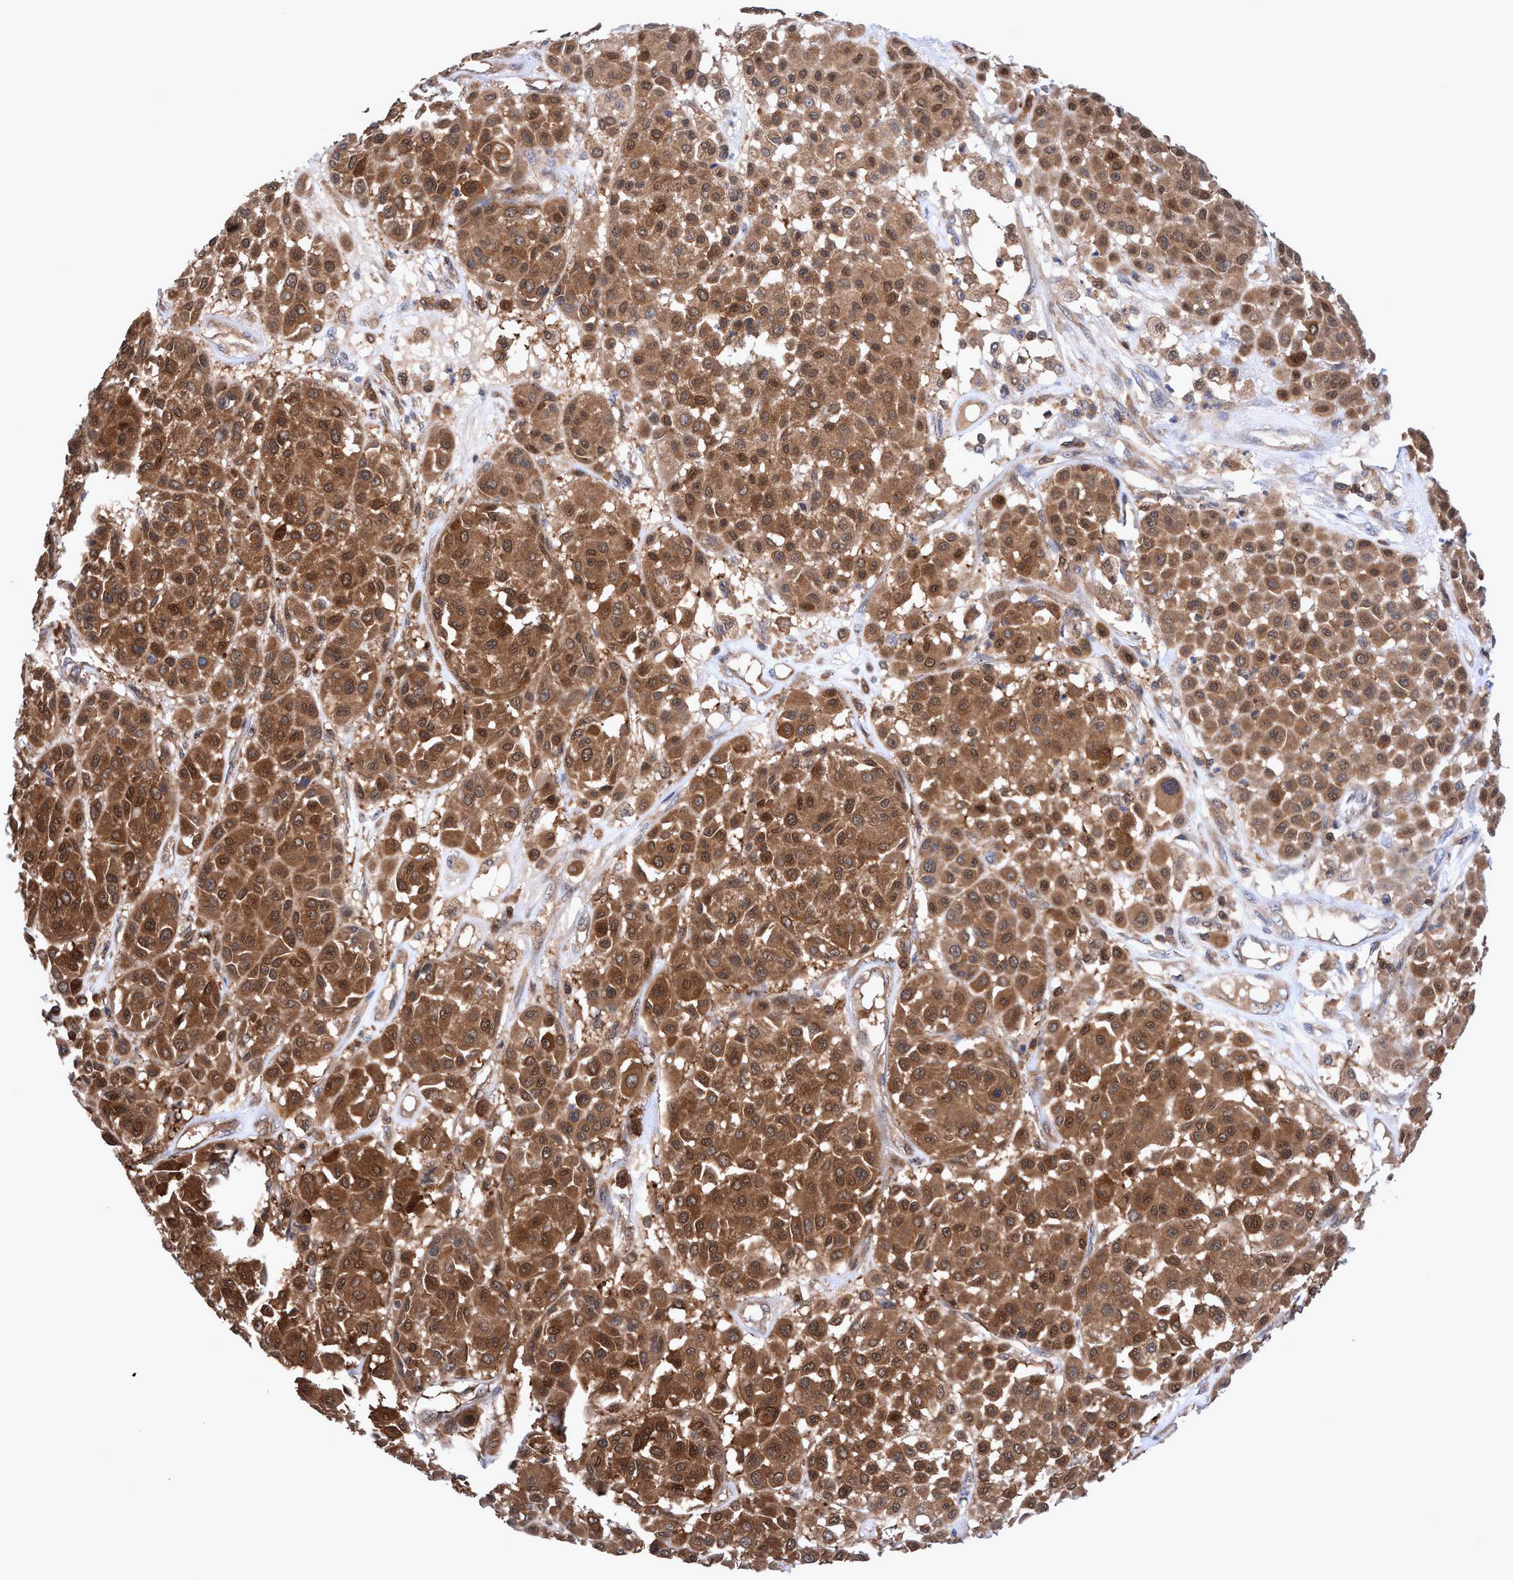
{"staining": {"intensity": "moderate", "quantity": ">75%", "location": "cytoplasmic/membranous"}, "tissue": "melanoma", "cell_type": "Tumor cells", "image_type": "cancer", "snomed": [{"axis": "morphology", "description": "Malignant melanoma, Metastatic site"}, {"axis": "topography", "description": "Soft tissue"}], "caption": "An image of human malignant melanoma (metastatic site) stained for a protein shows moderate cytoplasmic/membranous brown staining in tumor cells.", "gene": "GLOD4", "patient": {"sex": "male", "age": 41}}